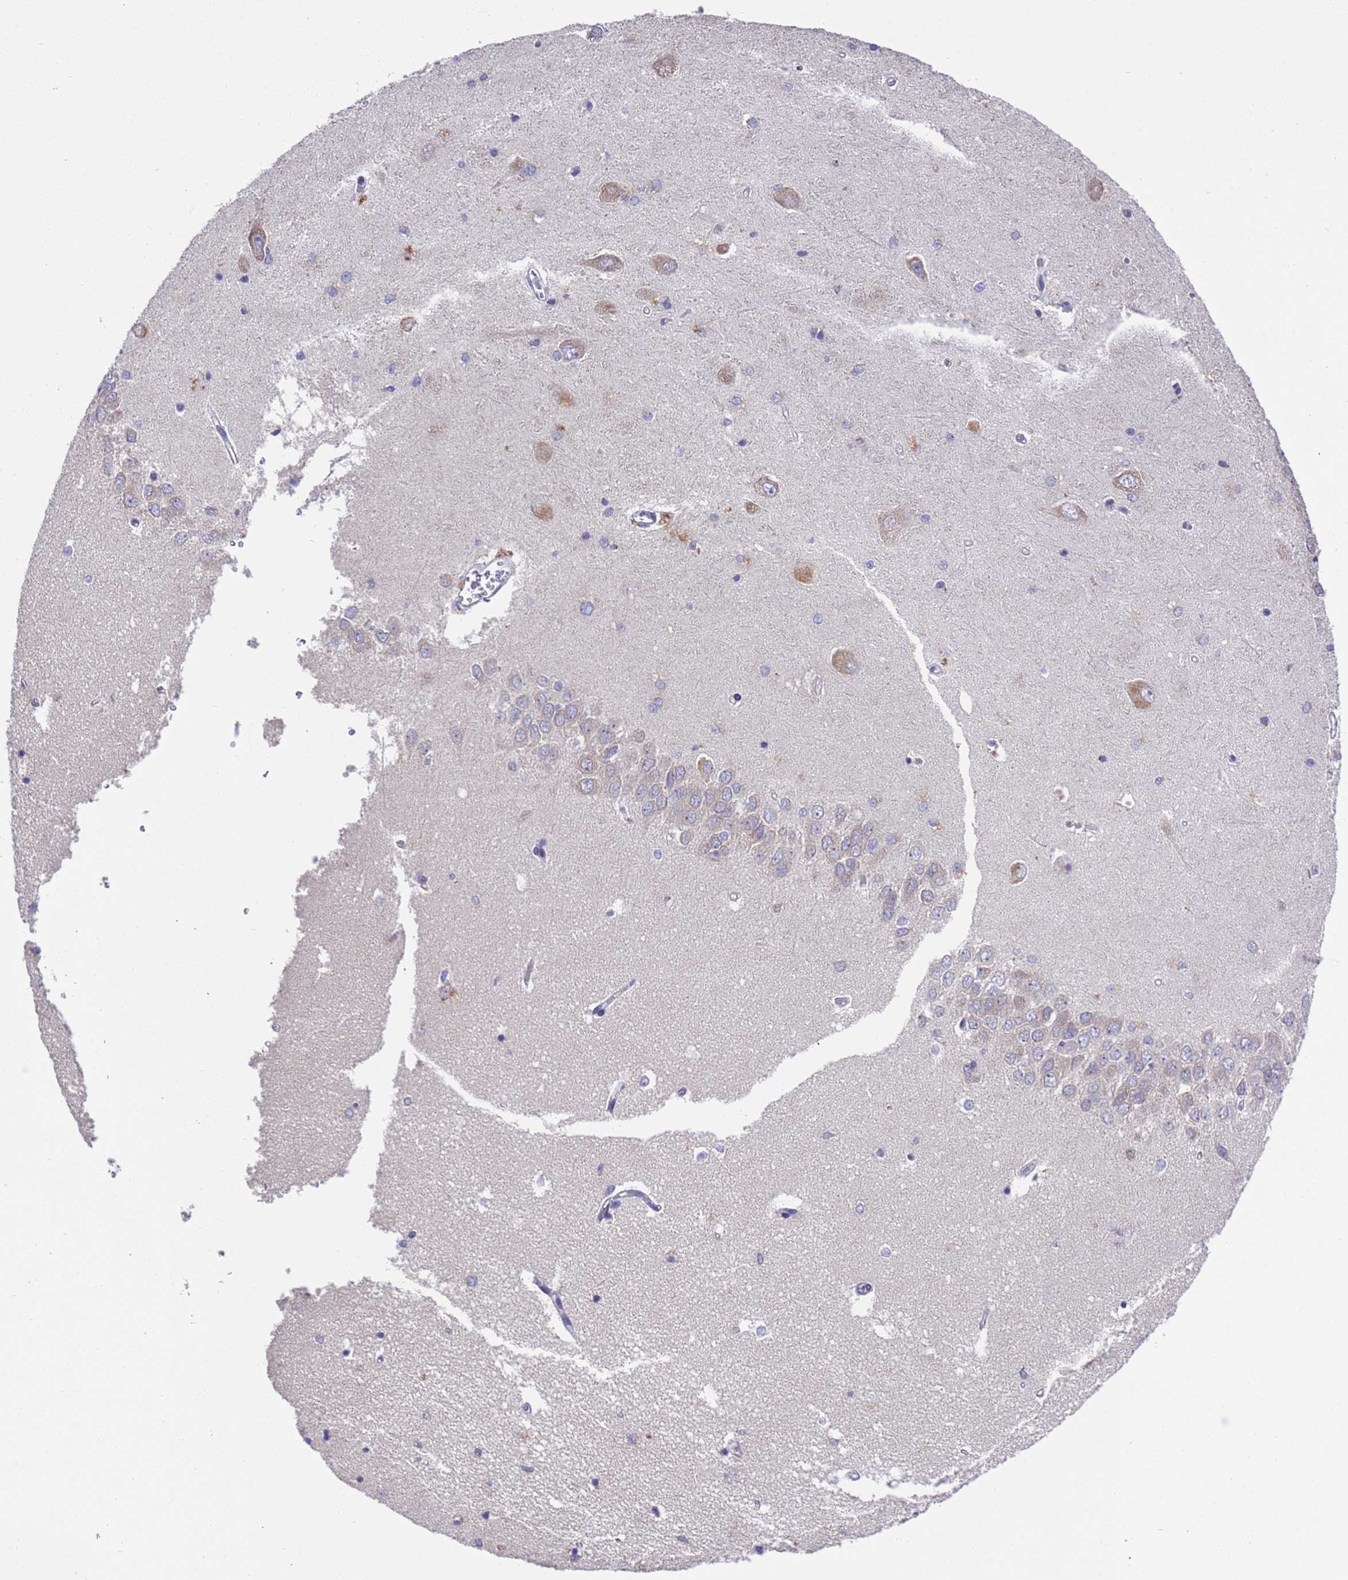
{"staining": {"intensity": "negative", "quantity": "none", "location": "none"}, "tissue": "hippocampus", "cell_type": "Glial cells", "image_type": "normal", "snomed": [{"axis": "morphology", "description": "Normal tissue, NOS"}, {"axis": "topography", "description": "Hippocampus"}], "caption": "An image of hippocampus stained for a protein exhibits no brown staining in glial cells.", "gene": "DCAF12L1", "patient": {"sex": "male", "age": 45}}